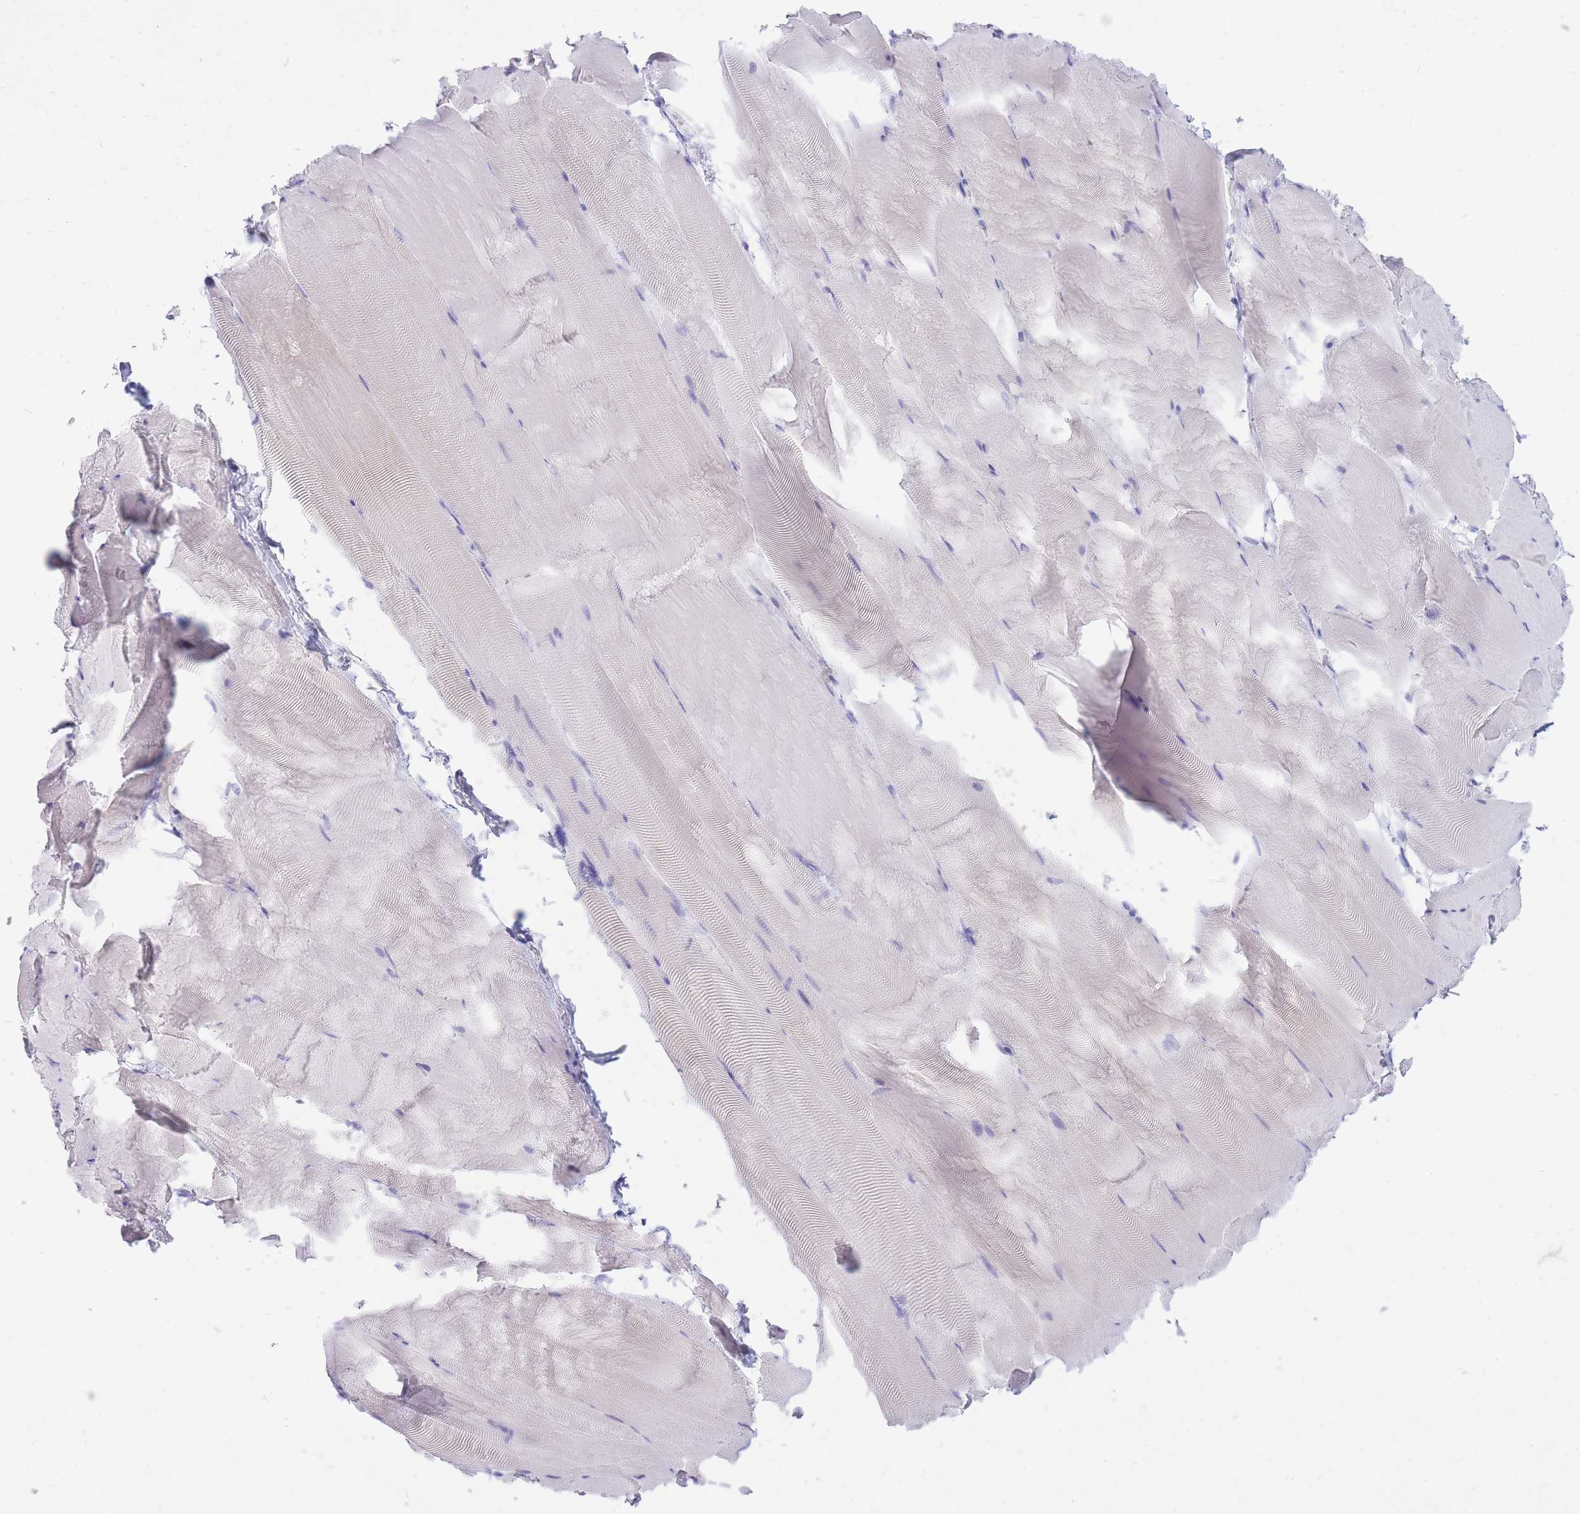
{"staining": {"intensity": "negative", "quantity": "none", "location": "none"}, "tissue": "skeletal muscle", "cell_type": "Myocytes", "image_type": "normal", "snomed": [{"axis": "morphology", "description": "Normal tissue, NOS"}, {"axis": "topography", "description": "Skeletal muscle"}], "caption": "The histopathology image shows no staining of myocytes in normal skeletal muscle.", "gene": "ZFP37", "patient": {"sex": "female", "age": 64}}